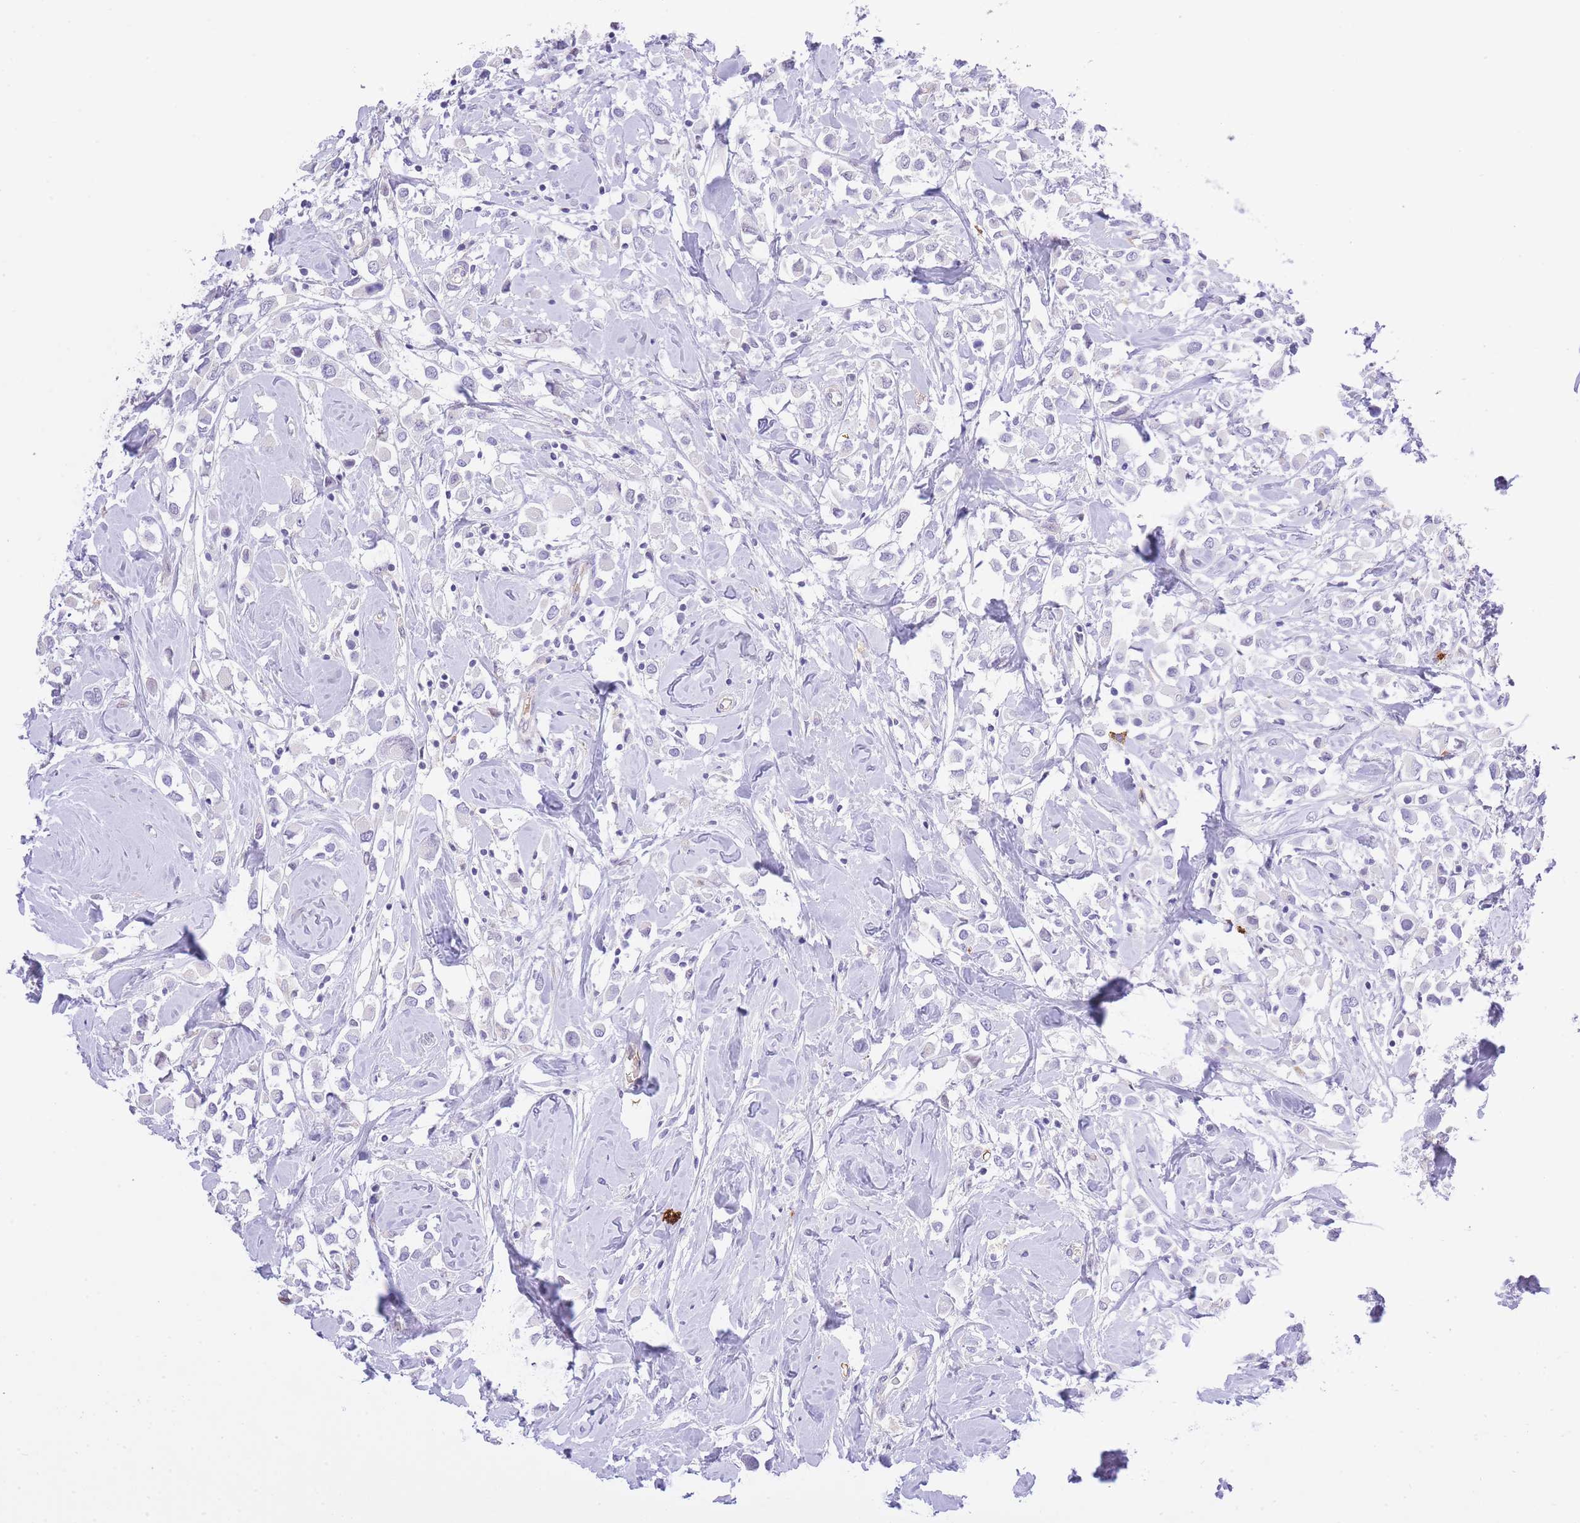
{"staining": {"intensity": "negative", "quantity": "none", "location": "none"}, "tissue": "breast cancer", "cell_type": "Tumor cells", "image_type": "cancer", "snomed": [{"axis": "morphology", "description": "Duct carcinoma"}, {"axis": "topography", "description": "Breast"}], "caption": "This is a histopathology image of immunohistochemistry (IHC) staining of breast cancer, which shows no expression in tumor cells.", "gene": "MEIOSIN", "patient": {"sex": "female", "age": 61}}